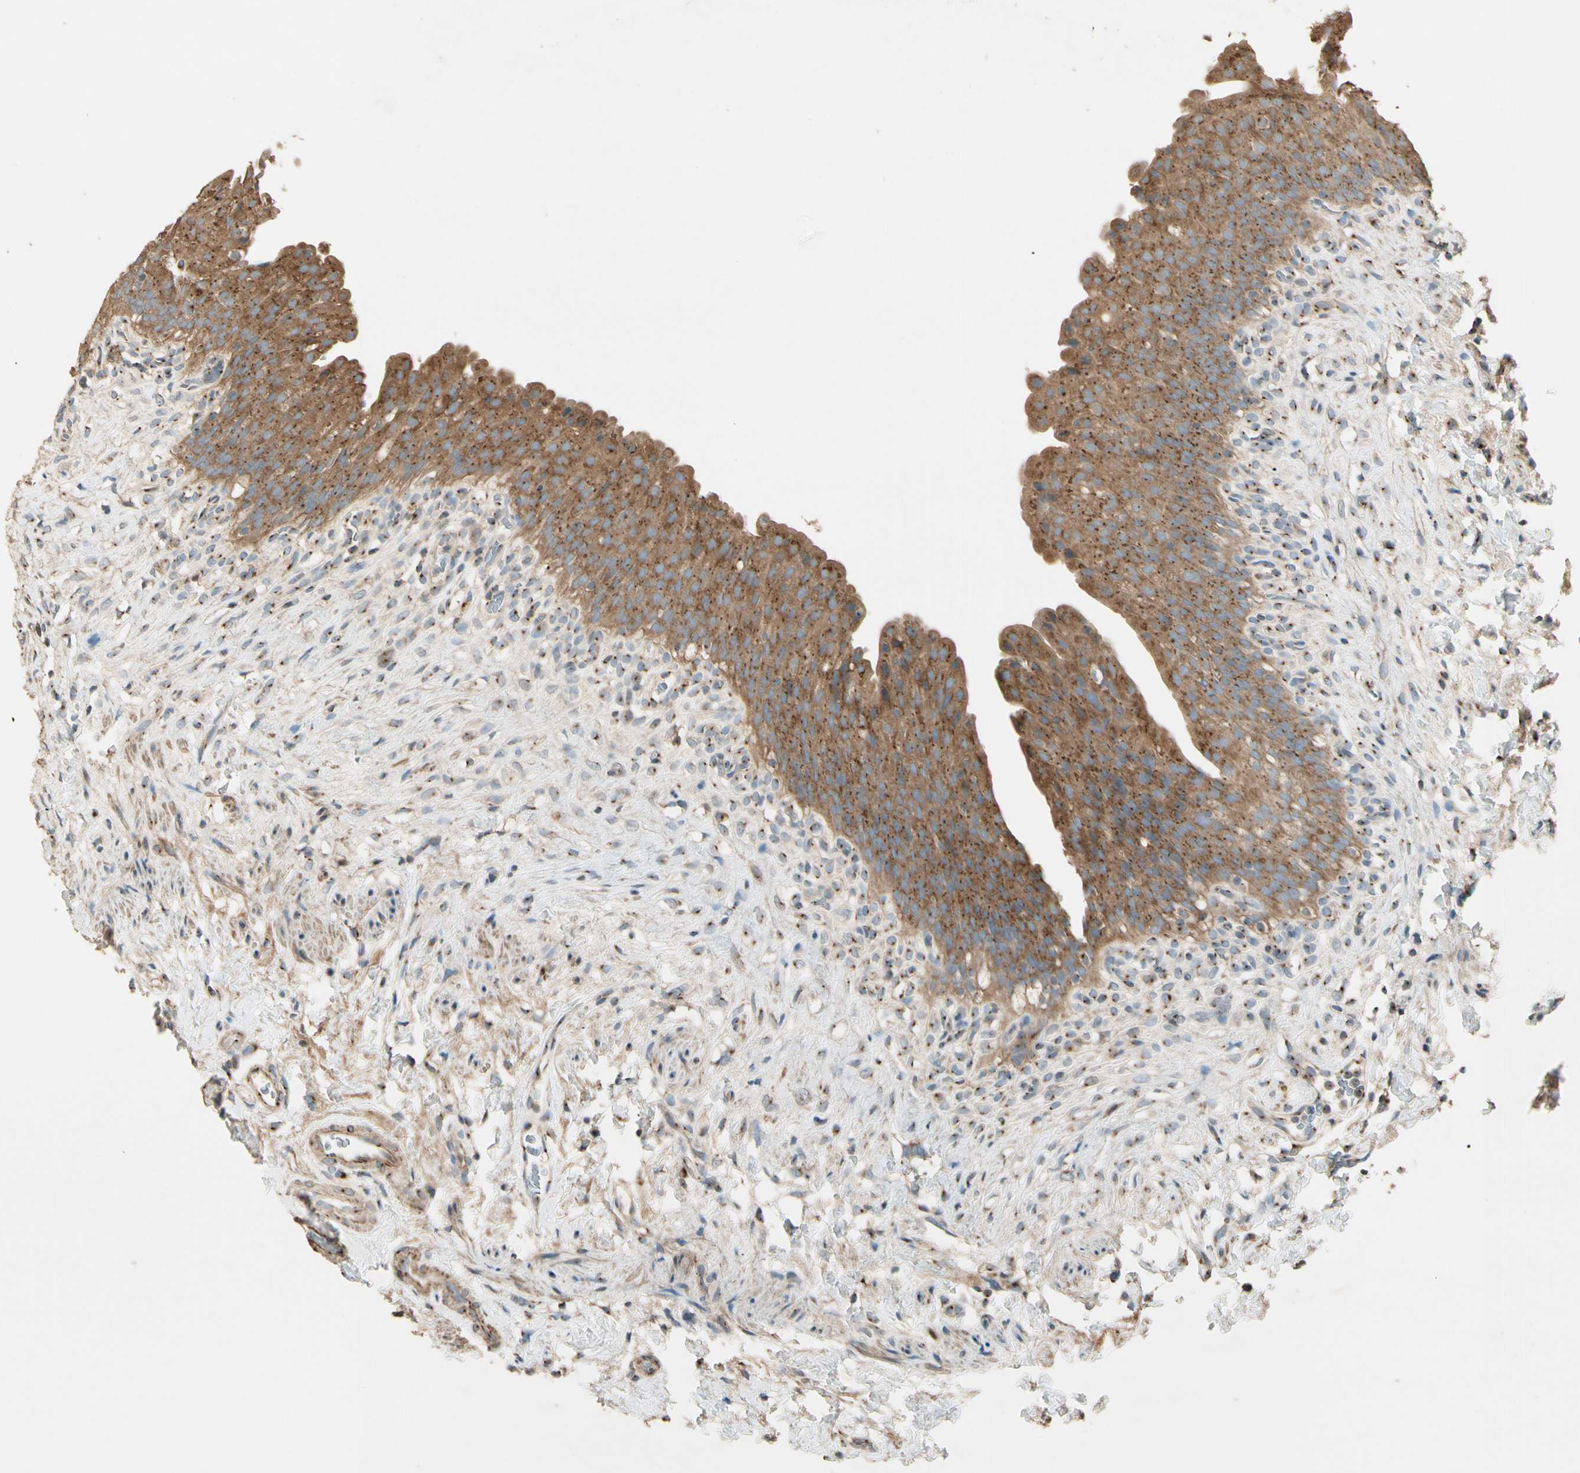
{"staining": {"intensity": "strong", "quantity": ">75%", "location": "cytoplasmic/membranous"}, "tissue": "urinary bladder", "cell_type": "Urothelial cells", "image_type": "normal", "snomed": [{"axis": "morphology", "description": "Normal tissue, NOS"}, {"axis": "topography", "description": "Urinary bladder"}], "caption": "This histopathology image displays immunohistochemistry (IHC) staining of unremarkable urinary bladder, with high strong cytoplasmic/membranous expression in about >75% of urothelial cells.", "gene": "AKAP9", "patient": {"sex": "female", "age": 79}}